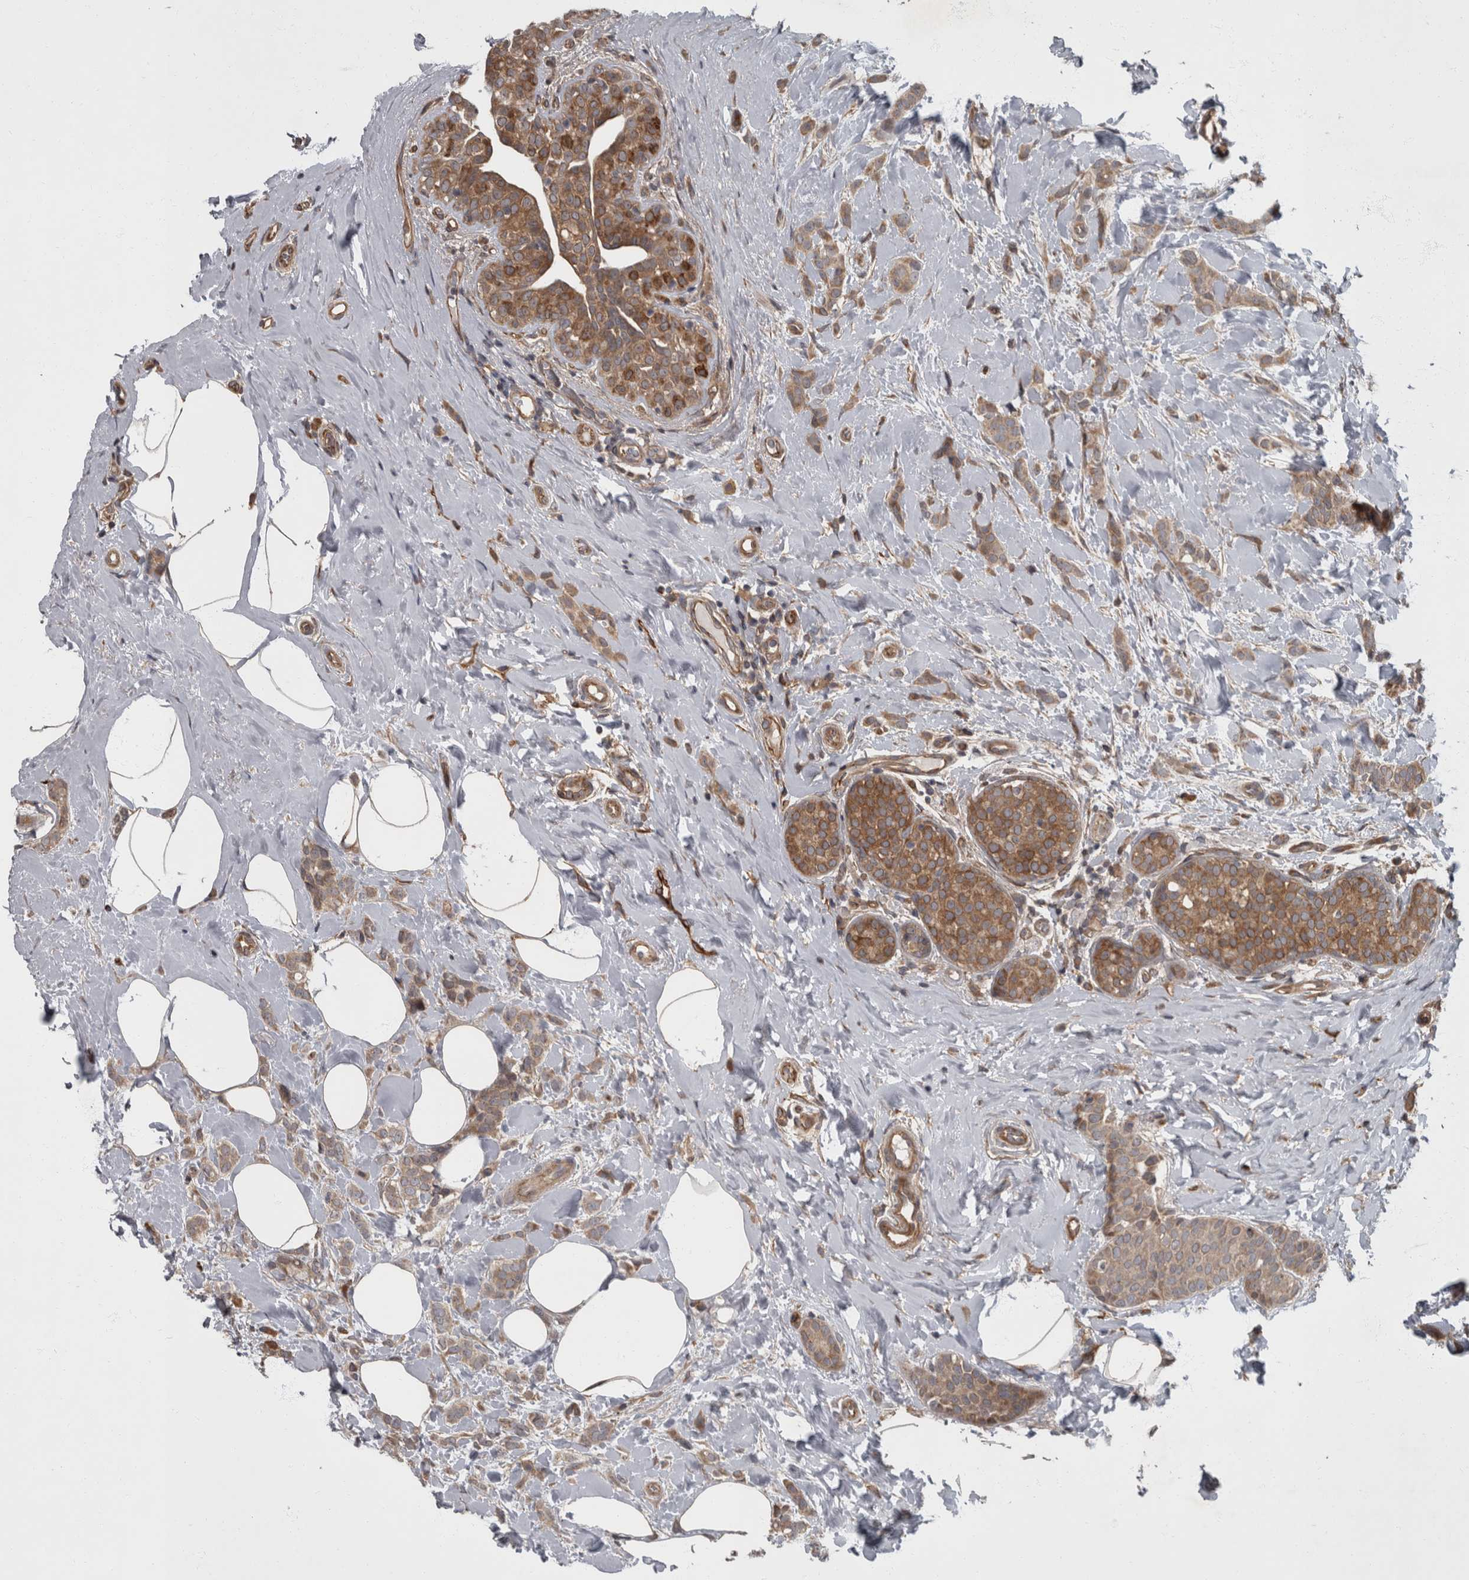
{"staining": {"intensity": "moderate", "quantity": ">75%", "location": "cytoplasmic/membranous"}, "tissue": "breast cancer", "cell_type": "Tumor cells", "image_type": "cancer", "snomed": [{"axis": "morphology", "description": "Lobular carcinoma, in situ"}, {"axis": "morphology", "description": "Lobular carcinoma"}, {"axis": "topography", "description": "Breast"}], "caption": "Tumor cells show medium levels of moderate cytoplasmic/membranous expression in about >75% of cells in breast lobular carcinoma in situ.", "gene": "VEGFD", "patient": {"sex": "female", "age": 41}}